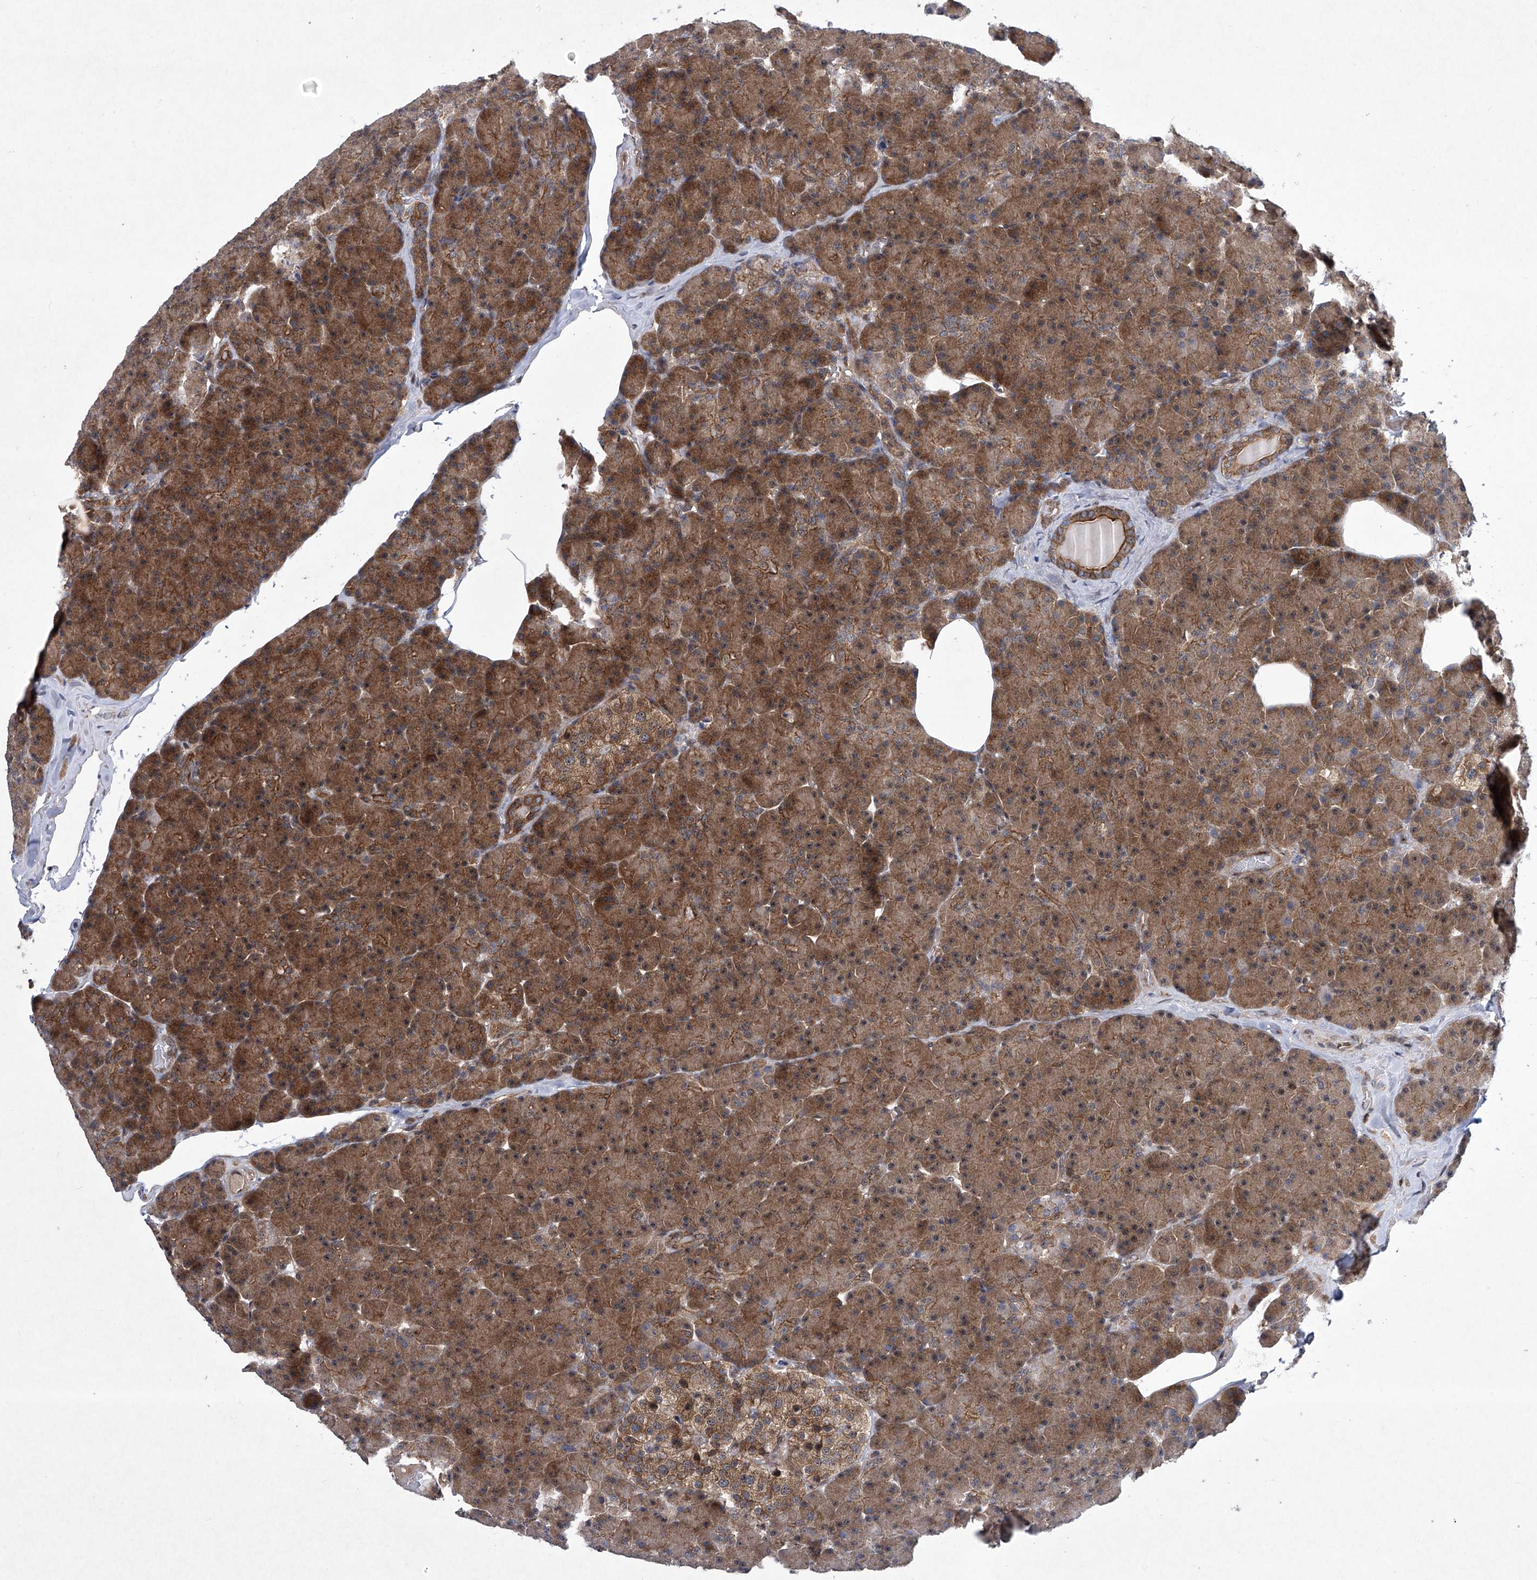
{"staining": {"intensity": "strong", "quantity": ">75%", "location": "cytoplasmic/membranous"}, "tissue": "pancreas", "cell_type": "Exocrine glandular cells", "image_type": "normal", "snomed": [{"axis": "morphology", "description": "Normal tissue, NOS"}, {"axis": "topography", "description": "Pancreas"}], "caption": "A high-resolution image shows immunohistochemistry (IHC) staining of normal pancreas, which demonstrates strong cytoplasmic/membranous staining in approximately >75% of exocrine glandular cells.", "gene": "CISH", "patient": {"sex": "female", "age": 43}}